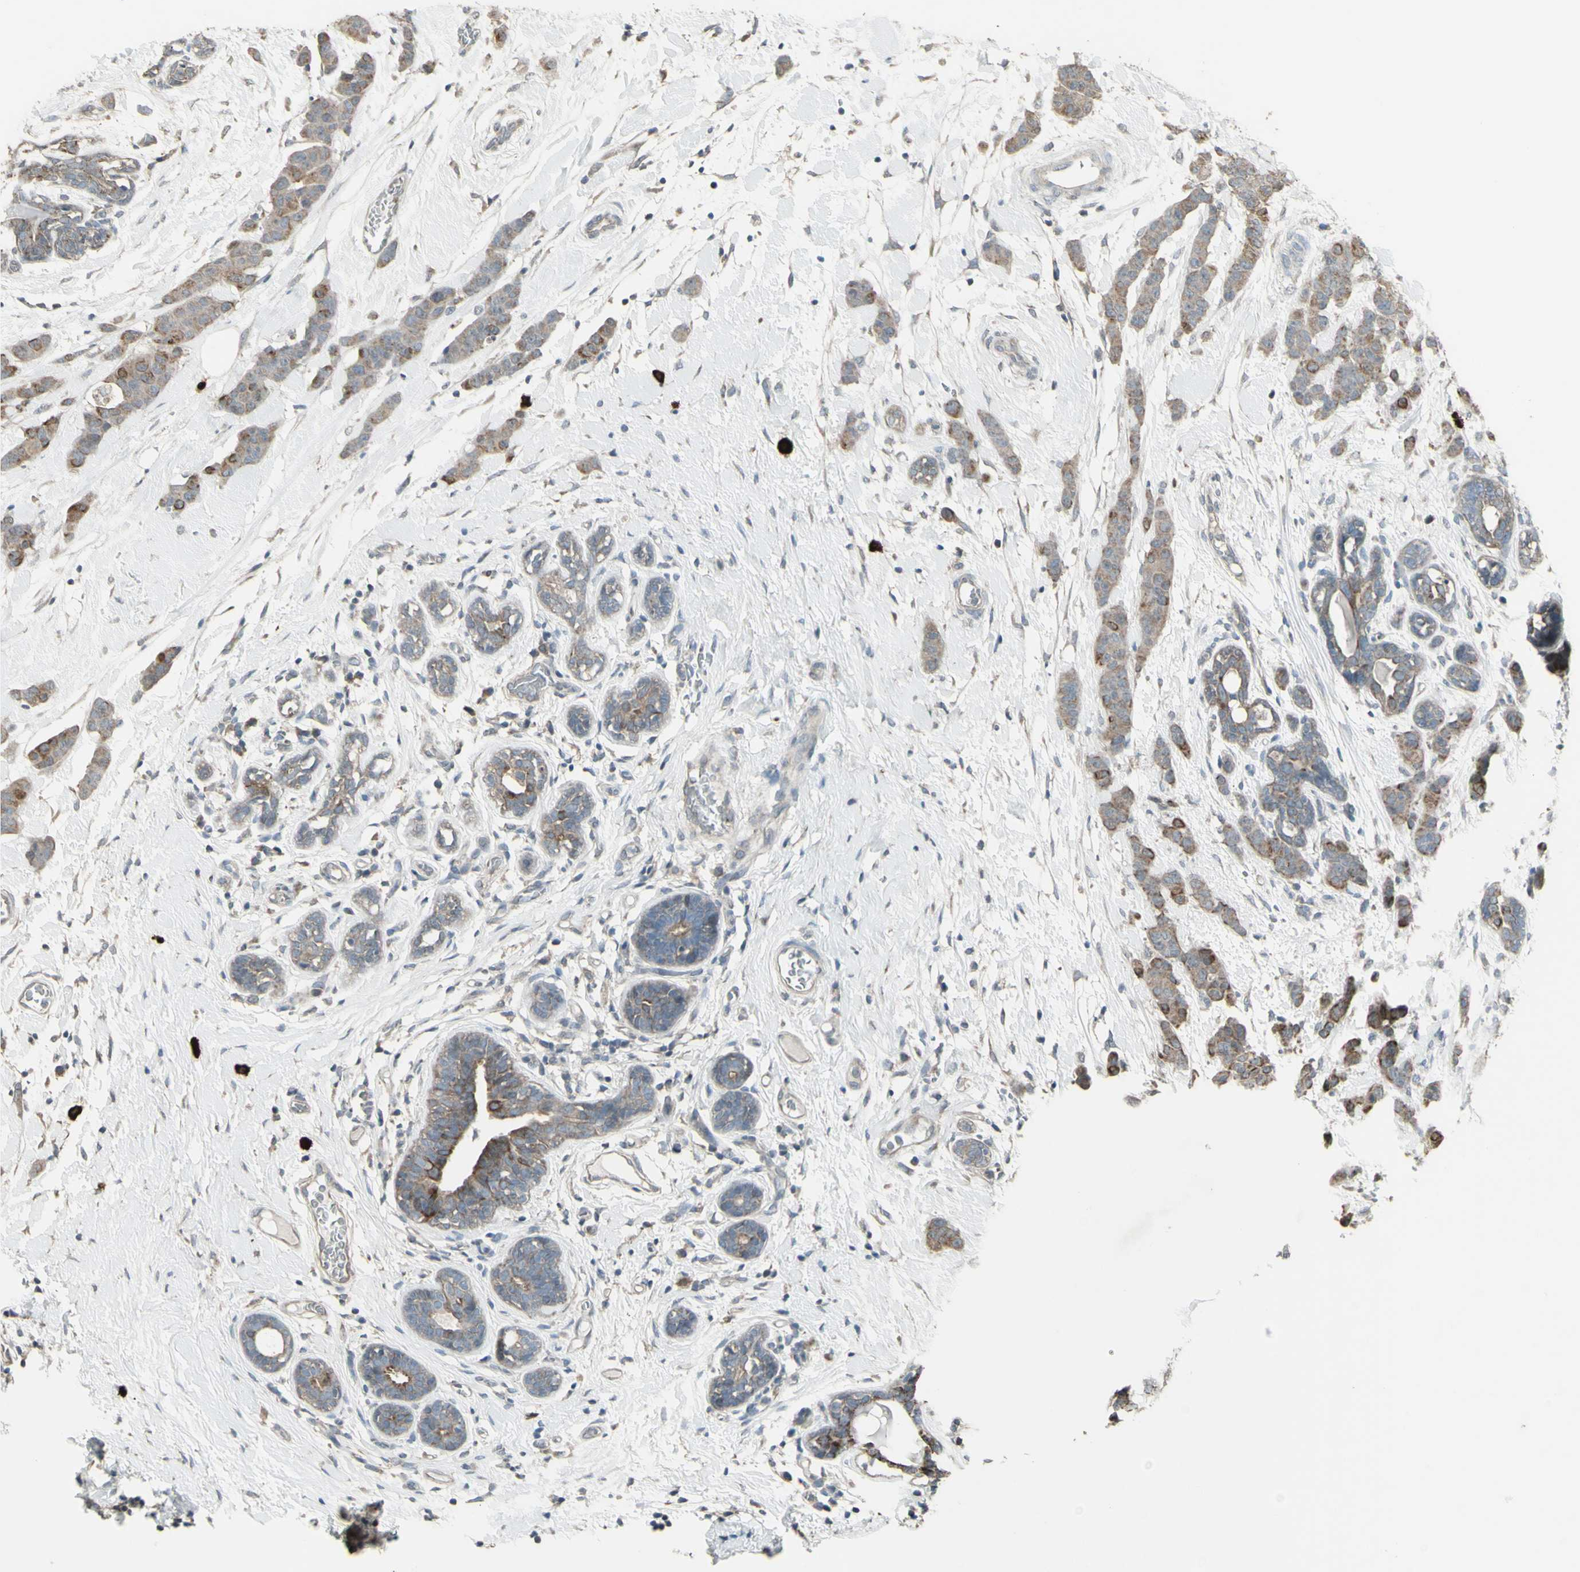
{"staining": {"intensity": "moderate", "quantity": ">75%", "location": "cytoplasmic/membranous,nuclear"}, "tissue": "breast cancer", "cell_type": "Tumor cells", "image_type": "cancer", "snomed": [{"axis": "morphology", "description": "Normal tissue, NOS"}, {"axis": "morphology", "description": "Duct carcinoma"}, {"axis": "topography", "description": "Breast"}], "caption": "DAB (3,3'-diaminobenzidine) immunohistochemical staining of breast cancer shows moderate cytoplasmic/membranous and nuclear protein staining in about >75% of tumor cells.", "gene": "GRAMD1B", "patient": {"sex": "female", "age": 40}}